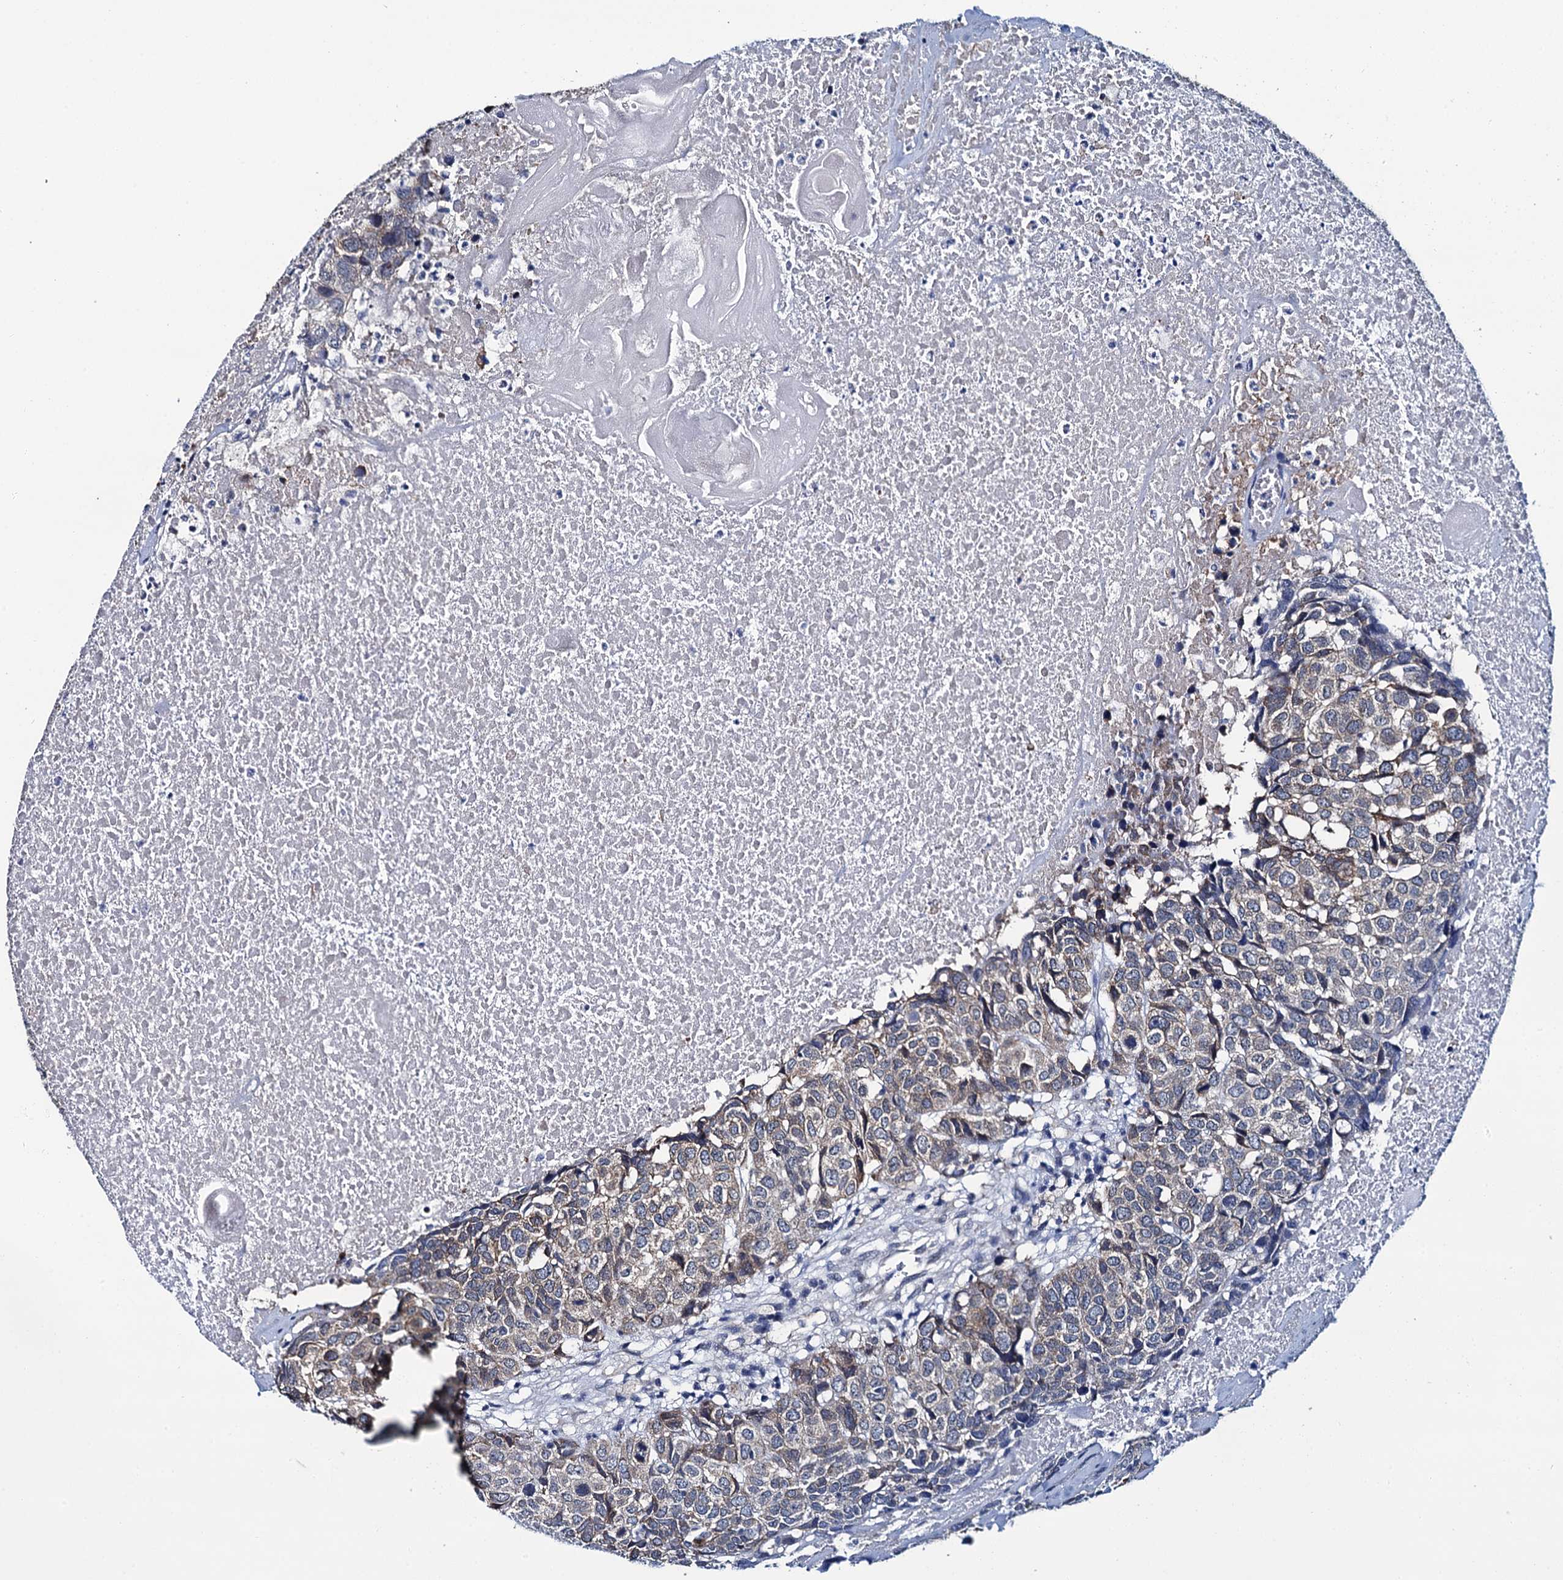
{"staining": {"intensity": "weak", "quantity": "<25%", "location": "cytoplasmic/membranous"}, "tissue": "head and neck cancer", "cell_type": "Tumor cells", "image_type": "cancer", "snomed": [{"axis": "morphology", "description": "Squamous cell carcinoma, NOS"}, {"axis": "topography", "description": "Head-Neck"}], "caption": "A high-resolution image shows IHC staining of head and neck cancer, which displays no significant staining in tumor cells. (Immunohistochemistry (ihc), brightfield microscopy, high magnification).", "gene": "MIOX", "patient": {"sex": "male", "age": 66}}